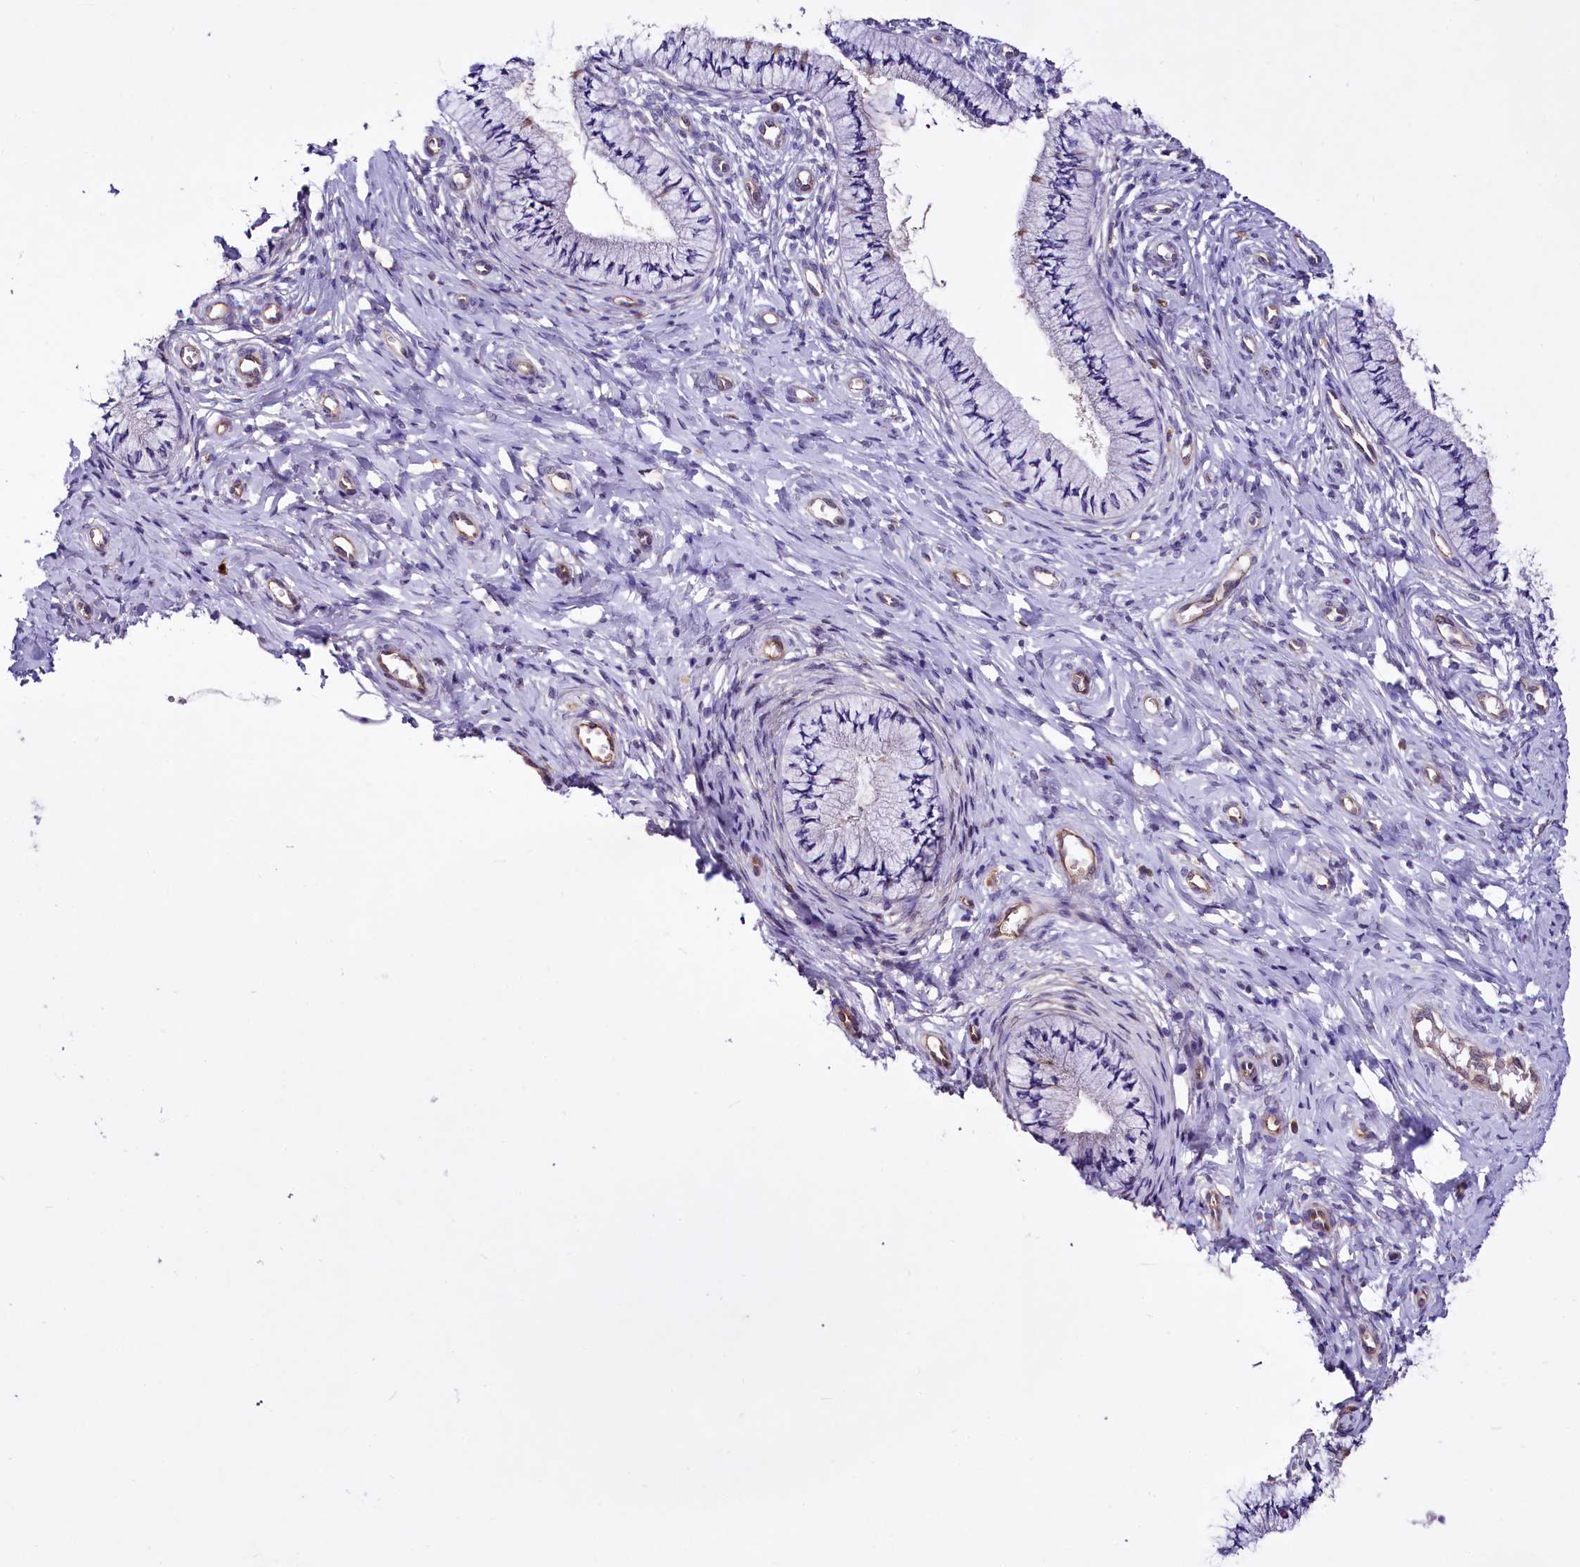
{"staining": {"intensity": "negative", "quantity": "none", "location": "none"}, "tissue": "cervix", "cell_type": "Glandular cells", "image_type": "normal", "snomed": [{"axis": "morphology", "description": "Normal tissue, NOS"}, {"axis": "topography", "description": "Cervix"}], "caption": "Cervix stained for a protein using IHC exhibits no positivity glandular cells.", "gene": "STXBP1", "patient": {"sex": "female", "age": 36}}